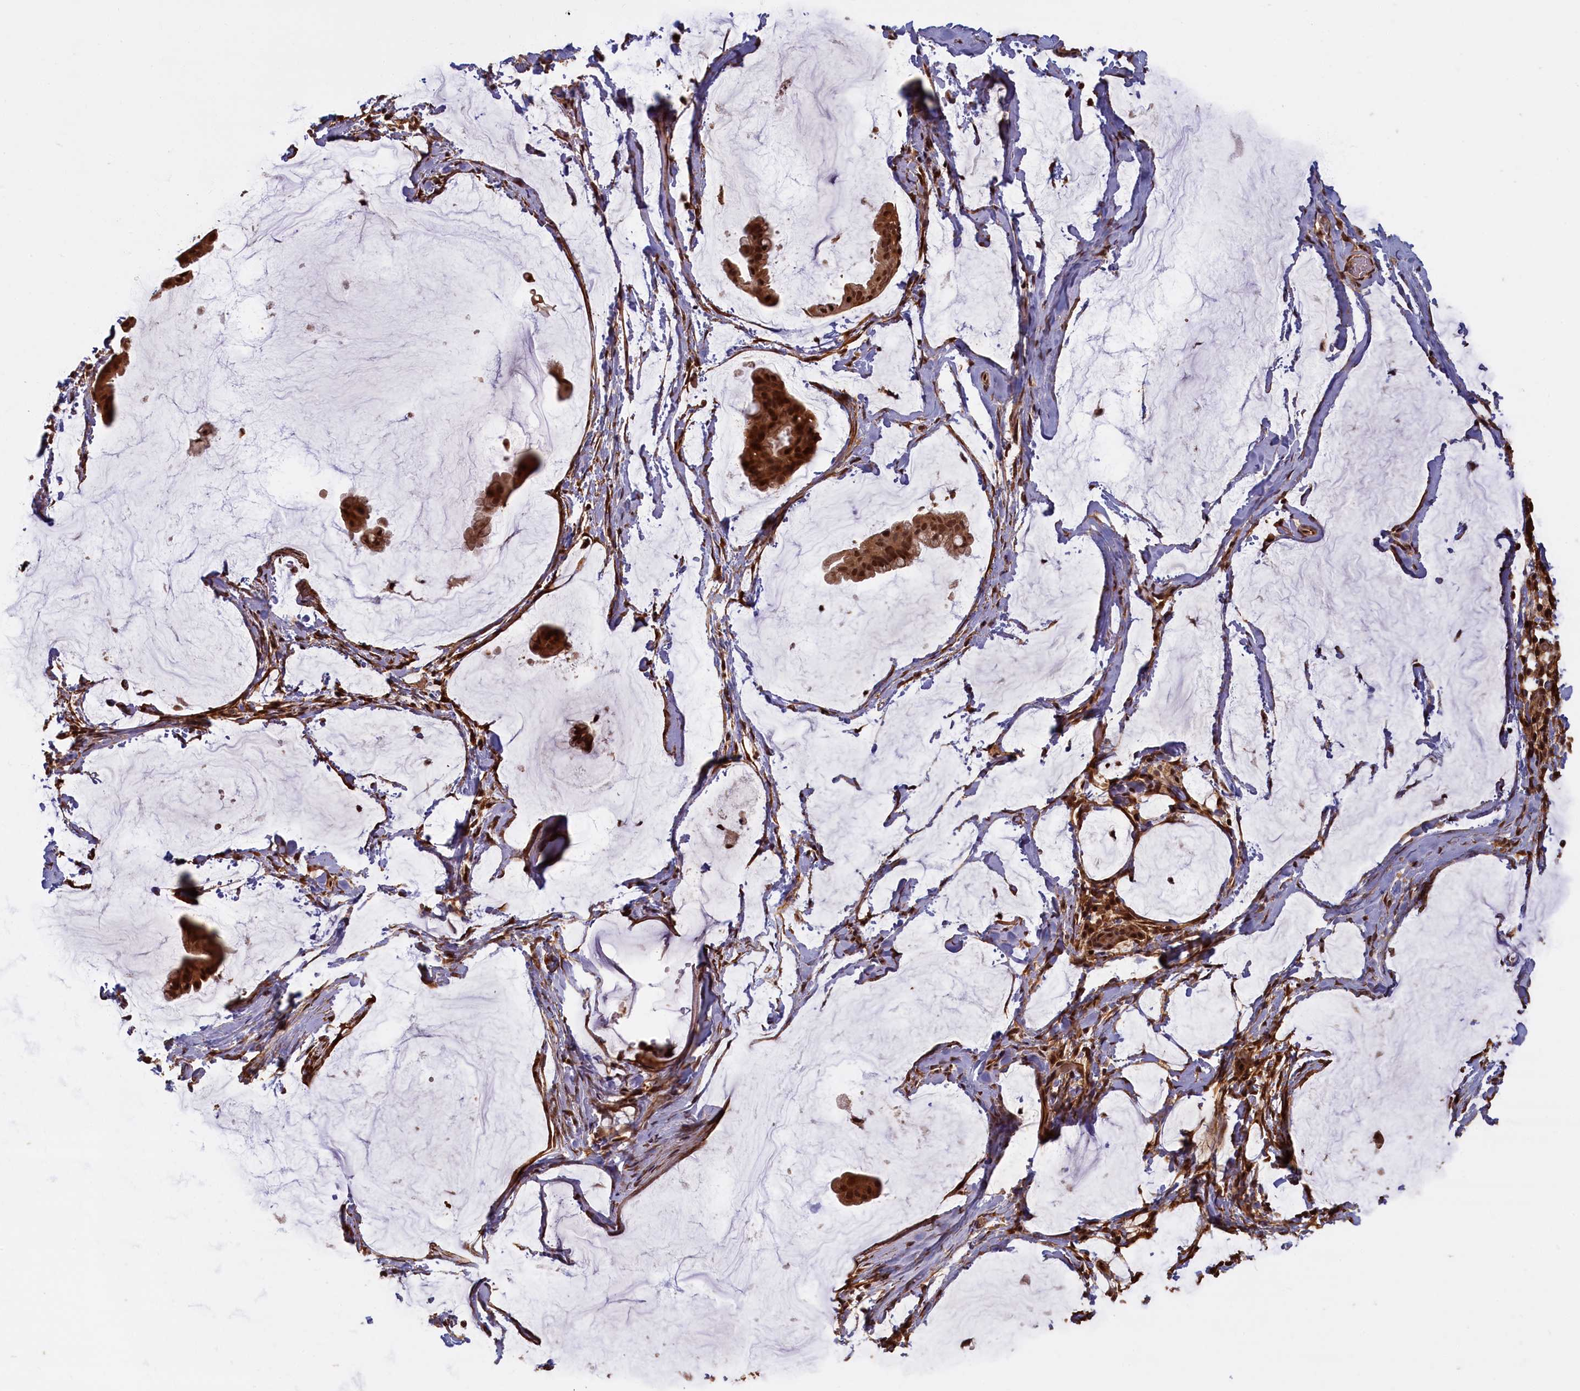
{"staining": {"intensity": "strong", "quantity": ">75%", "location": "cytoplasmic/membranous,nuclear"}, "tissue": "ovarian cancer", "cell_type": "Tumor cells", "image_type": "cancer", "snomed": [{"axis": "morphology", "description": "Cystadenocarcinoma, mucinous, NOS"}, {"axis": "topography", "description": "Ovary"}], "caption": "Immunohistochemistry (IHC) (DAB) staining of ovarian mucinous cystadenocarcinoma displays strong cytoplasmic/membranous and nuclear protein staining in about >75% of tumor cells.", "gene": "HIF3A", "patient": {"sex": "female", "age": 73}}